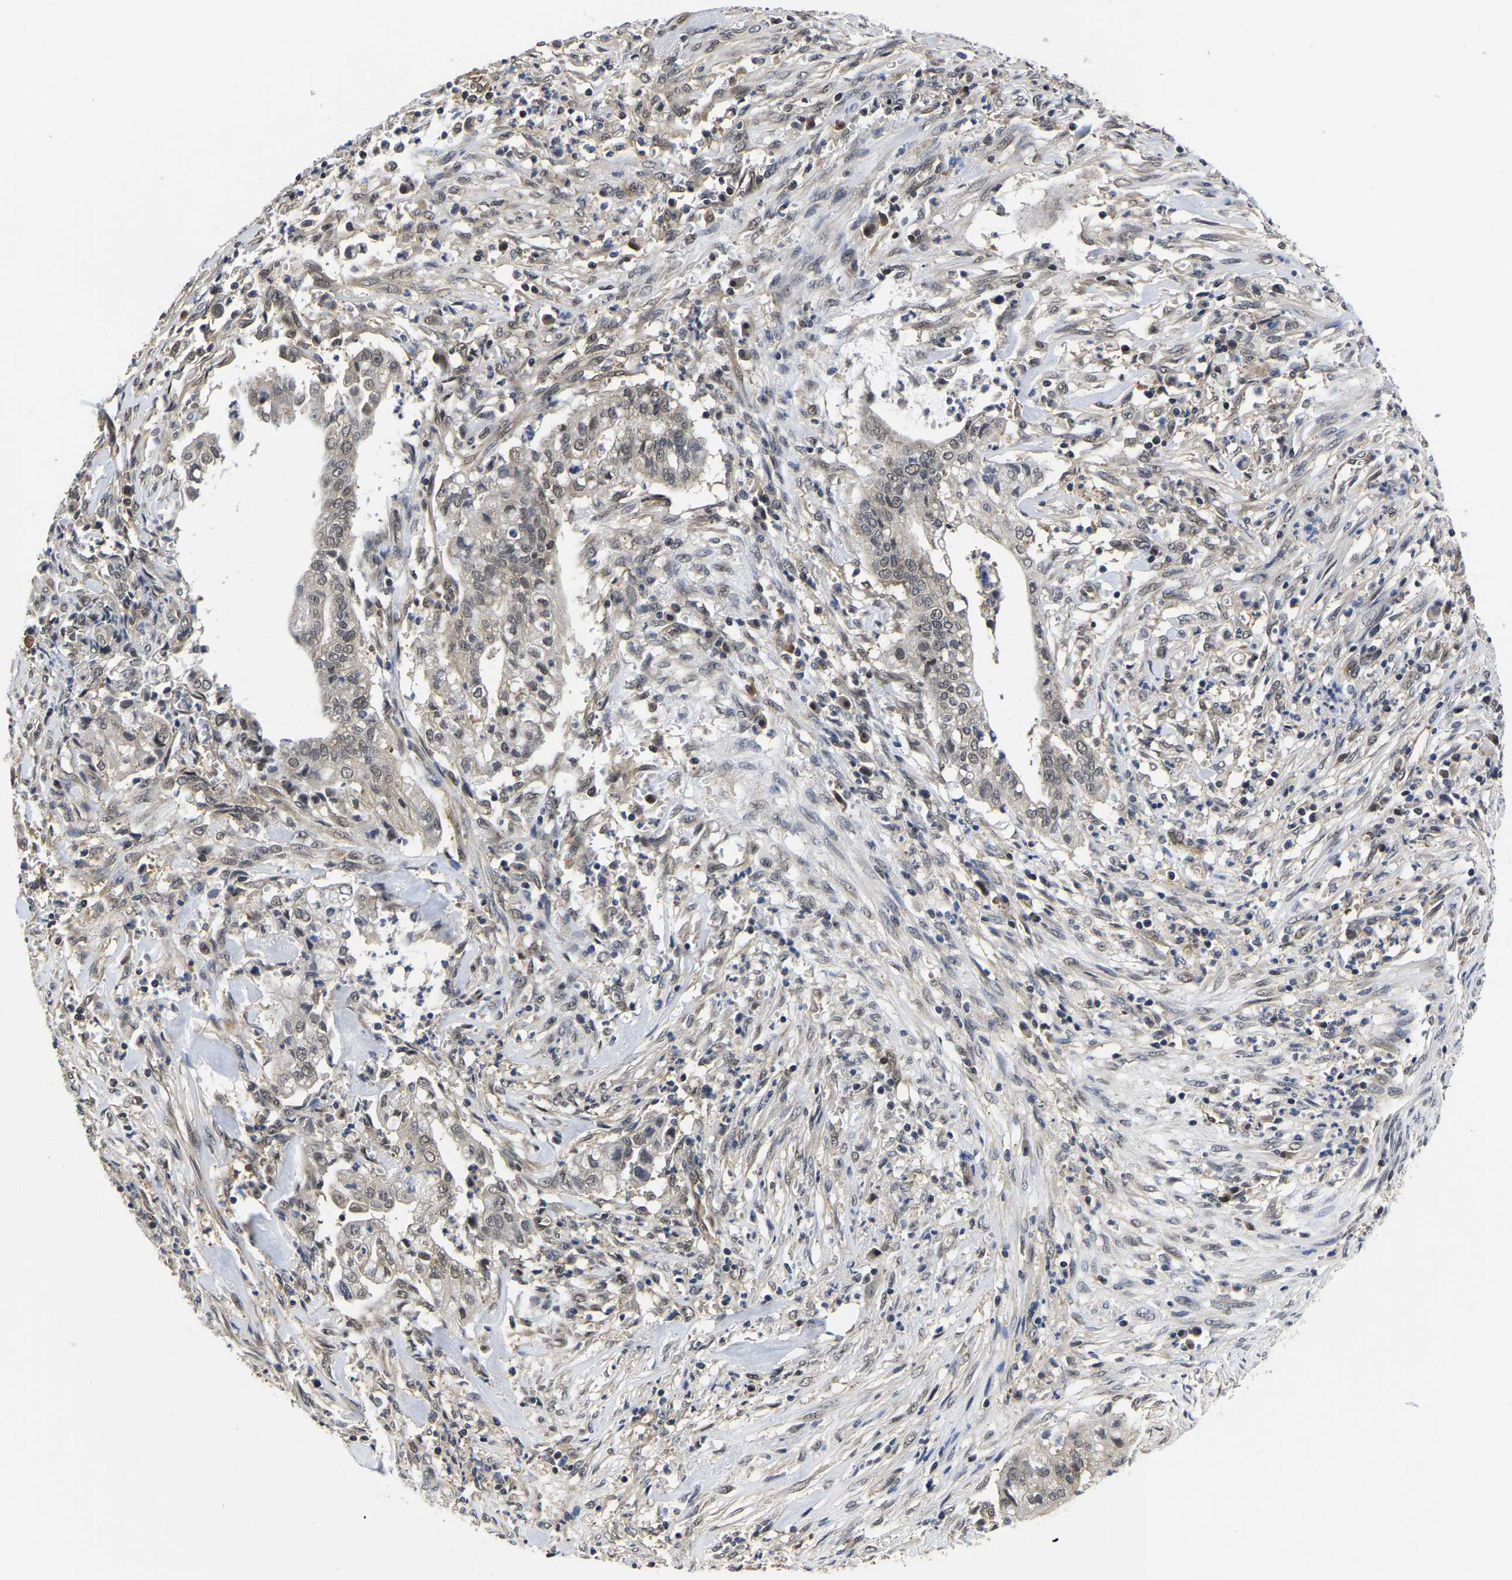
{"staining": {"intensity": "weak", "quantity": "25%-75%", "location": "nuclear"}, "tissue": "cervical cancer", "cell_type": "Tumor cells", "image_type": "cancer", "snomed": [{"axis": "morphology", "description": "Adenocarcinoma, NOS"}, {"axis": "topography", "description": "Cervix"}], "caption": "Adenocarcinoma (cervical) tissue shows weak nuclear staining in approximately 25%-75% of tumor cells (Brightfield microscopy of DAB IHC at high magnification).", "gene": "MCOLN2", "patient": {"sex": "female", "age": 44}}